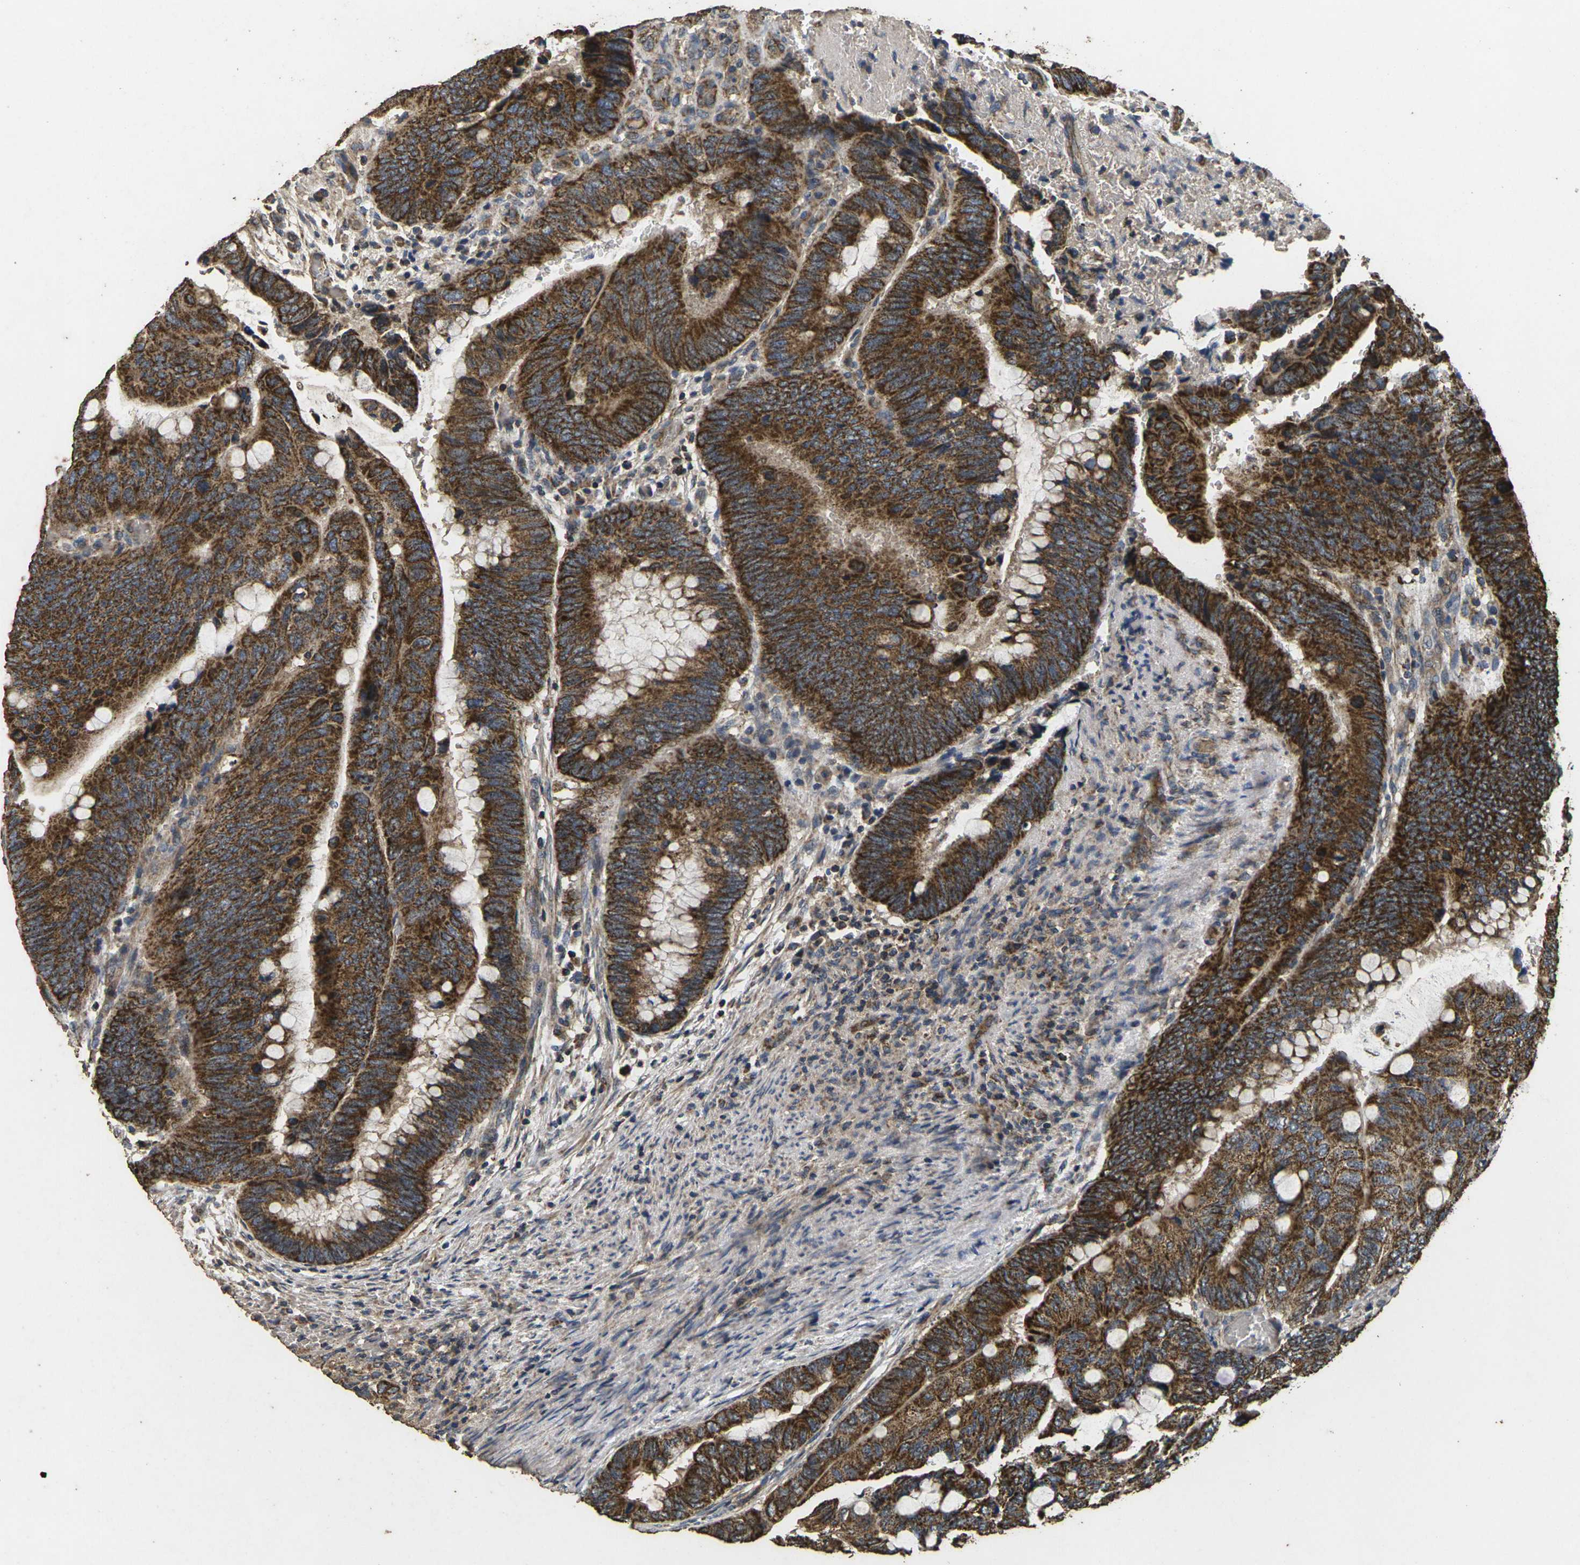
{"staining": {"intensity": "strong", "quantity": ">75%", "location": "cytoplasmic/membranous"}, "tissue": "colorectal cancer", "cell_type": "Tumor cells", "image_type": "cancer", "snomed": [{"axis": "morphology", "description": "Normal tissue, NOS"}, {"axis": "morphology", "description": "Adenocarcinoma, NOS"}, {"axis": "topography", "description": "Rectum"}, {"axis": "topography", "description": "Peripheral nerve tissue"}], "caption": "Immunohistochemistry (IHC) image of neoplastic tissue: colorectal cancer stained using immunohistochemistry shows high levels of strong protein expression localized specifically in the cytoplasmic/membranous of tumor cells, appearing as a cytoplasmic/membranous brown color.", "gene": "MAPK11", "patient": {"sex": "male", "age": 92}}